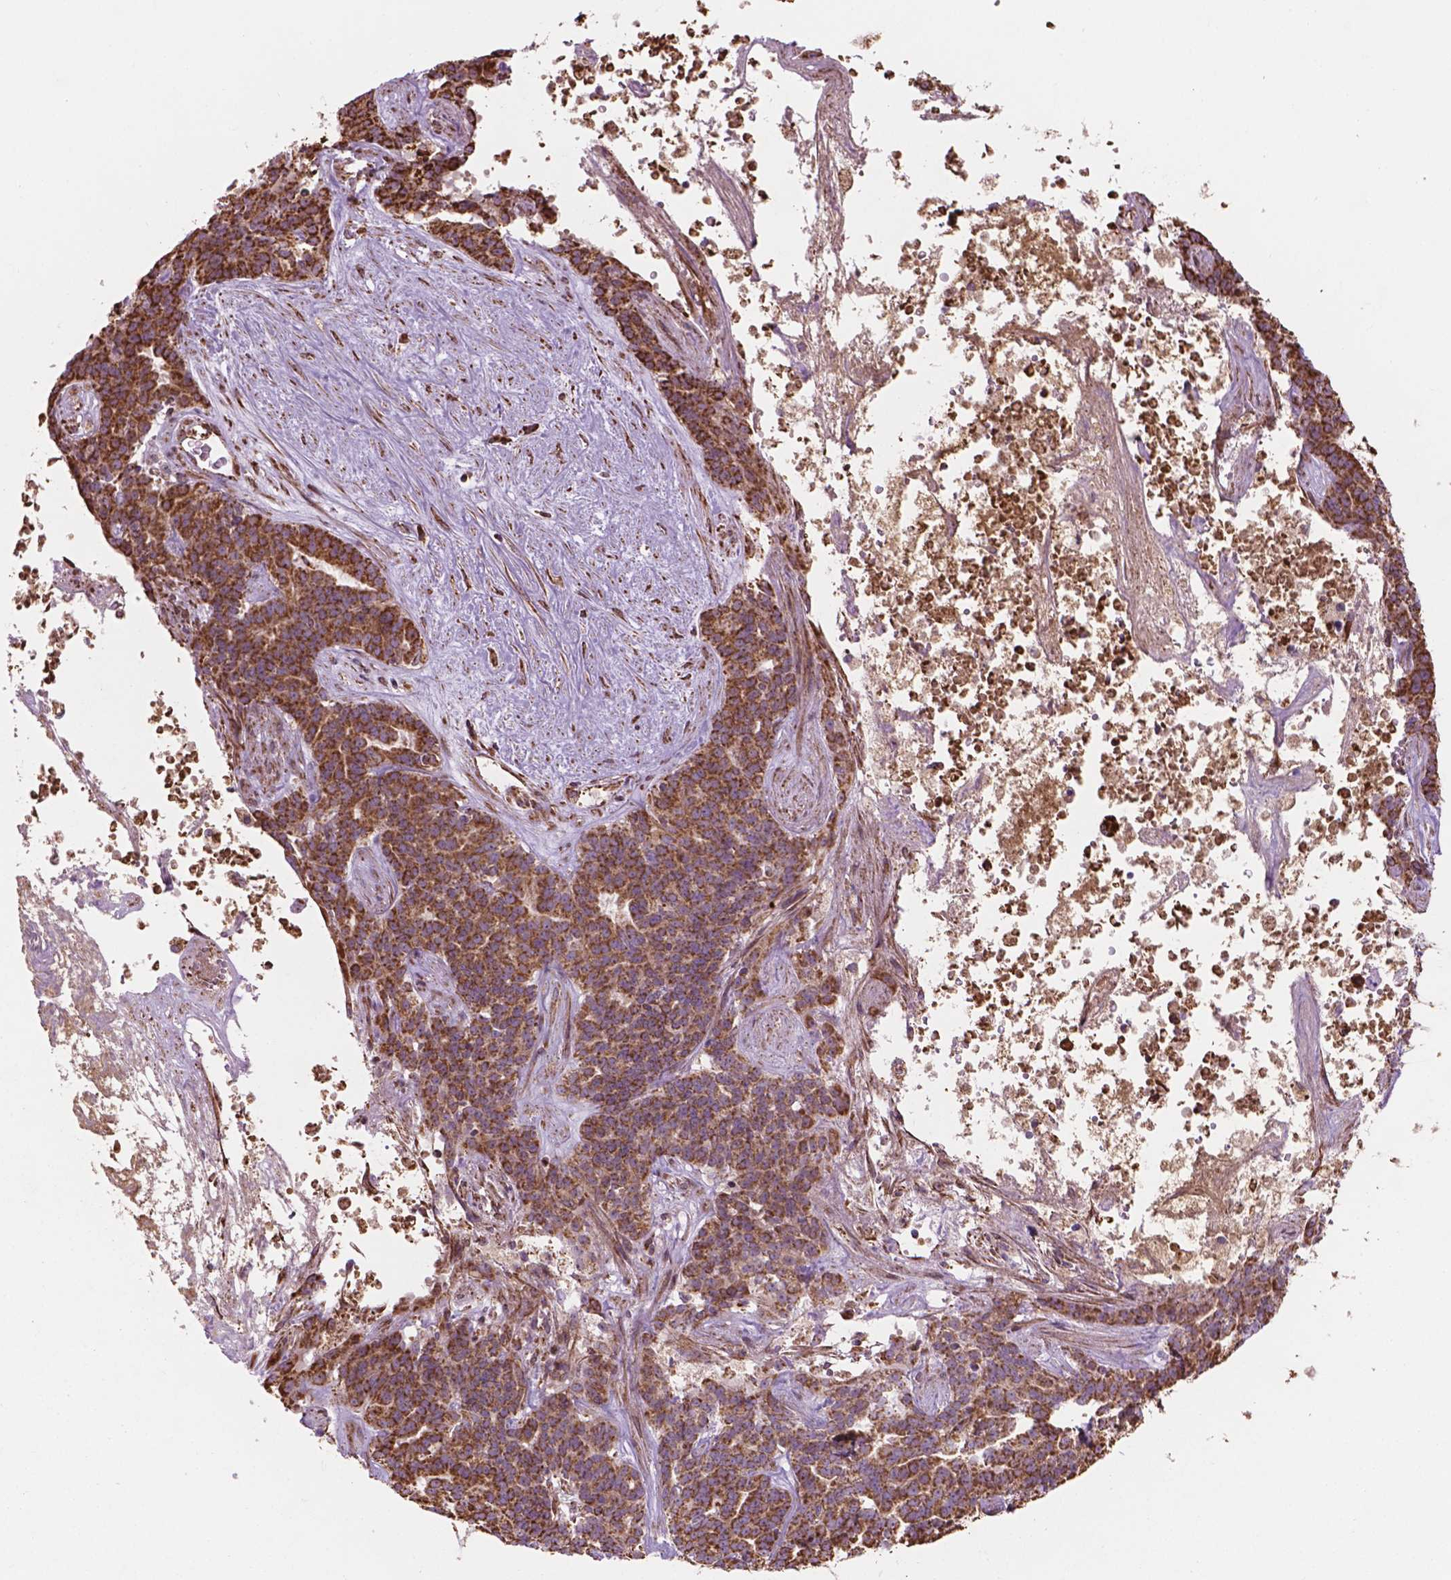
{"staining": {"intensity": "moderate", "quantity": ">75%", "location": "cytoplasmic/membranous"}, "tissue": "liver cancer", "cell_type": "Tumor cells", "image_type": "cancer", "snomed": [{"axis": "morphology", "description": "Cholangiocarcinoma"}, {"axis": "topography", "description": "Liver"}], "caption": "Immunohistochemistry (DAB (3,3'-diaminobenzidine)) staining of human liver cancer demonstrates moderate cytoplasmic/membranous protein positivity in approximately >75% of tumor cells. (DAB IHC with brightfield microscopy, high magnification).", "gene": "HS3ST3A1", "patient": {"sex": "female", "age": 47}}